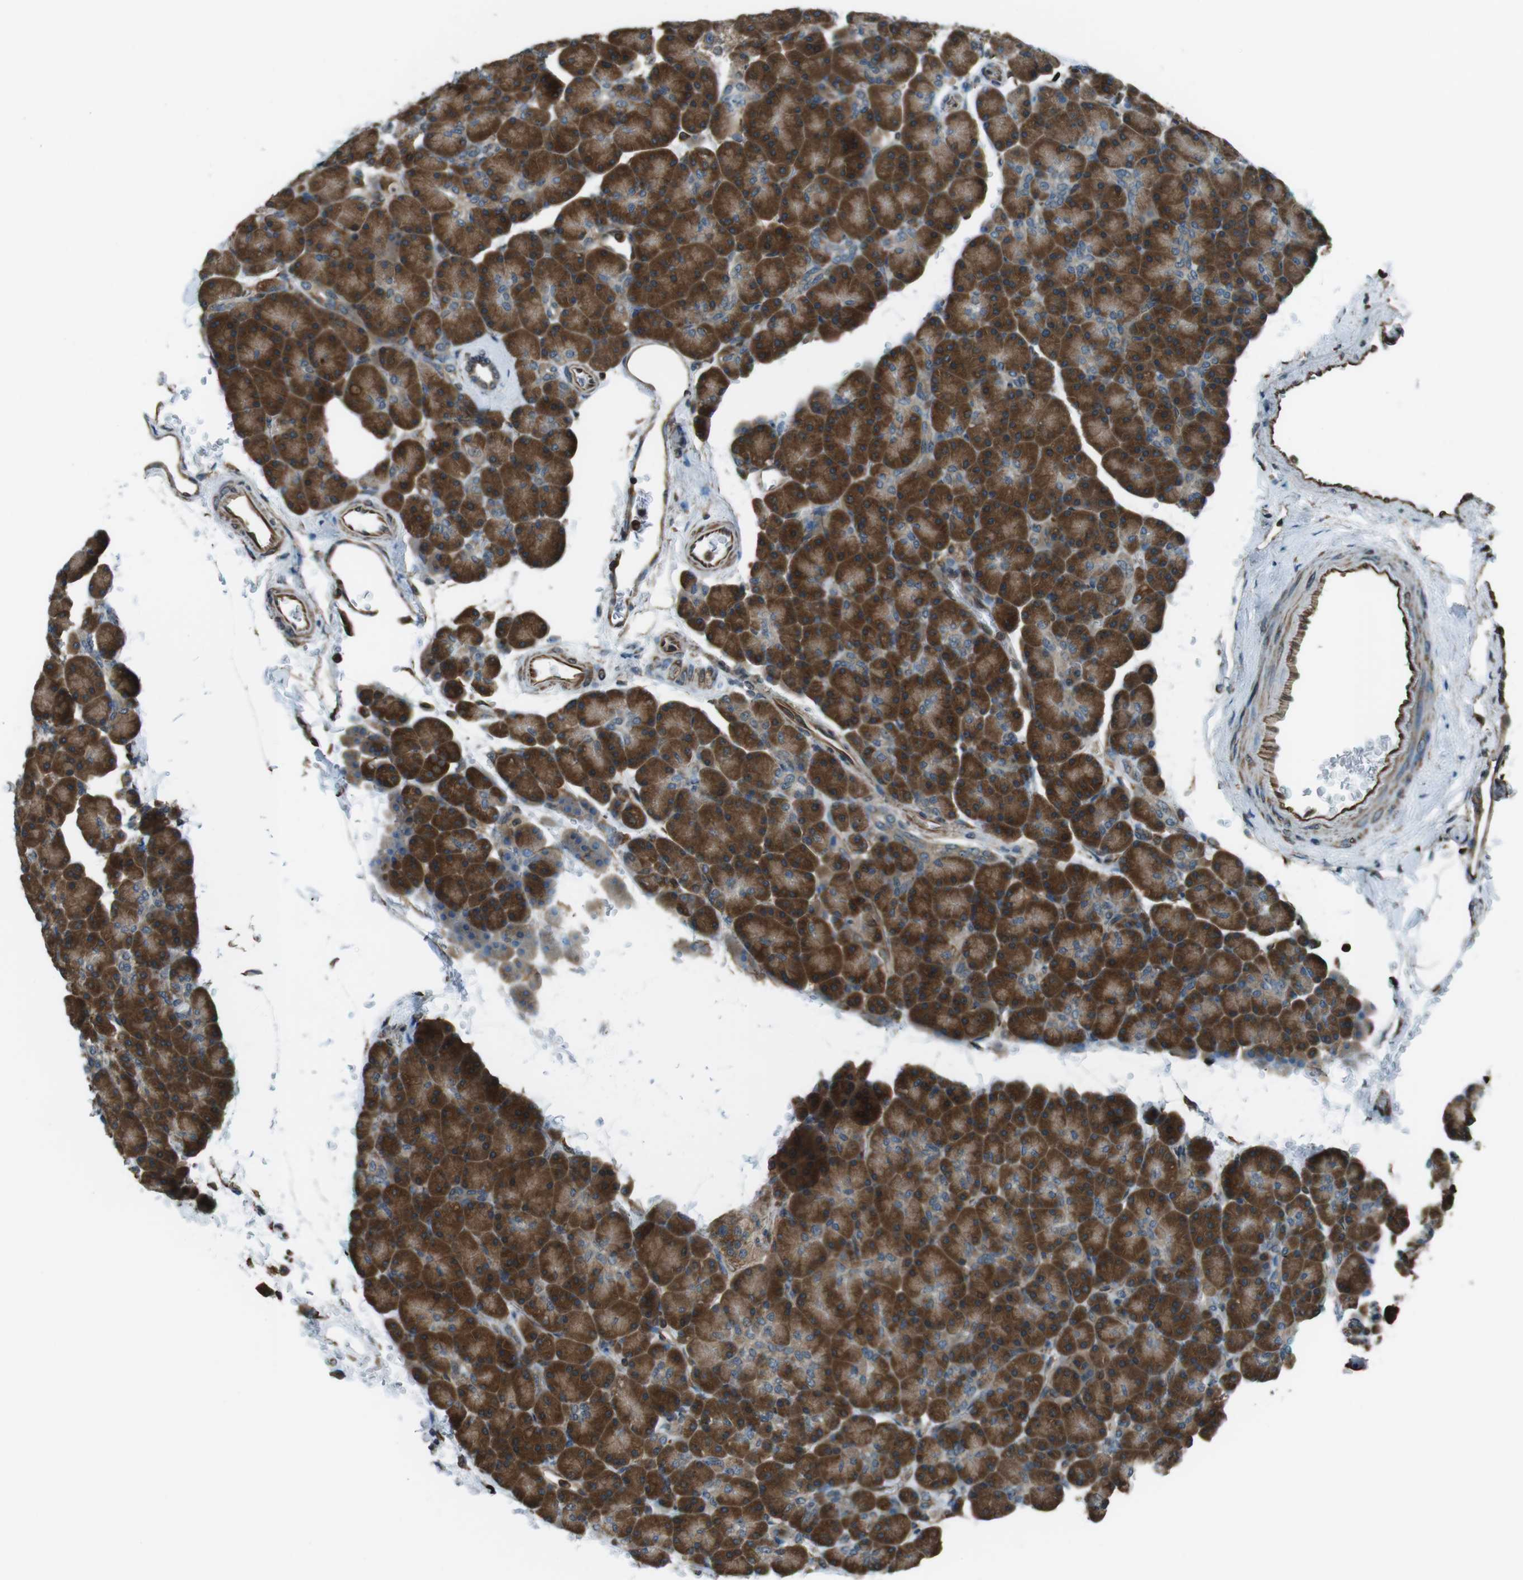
{"staining": {"intensity": "strong", "quantity": ">75%", "location": "cytoplasmic/membranous"}, "tissue": "pancreas", "cell_type": "Exocrine glandular cells", "image_type": "normal", "snomed": [{"axis": "morphology", "description": "Normal tissue, NOS"}, {"axis": "topography", "description": "Pancreas"}], "caption": "A high amount of strong cytoplasmic/membranous staining is appreciated in about >75% of exocrine glandular cells in benign pancreas. (DAB (3,3'-diaminobenzidine) IHC with brightfield microscopy, high magnification).", "gene": "PA2G4", "patient": {"sex": "female", "age": 43}}